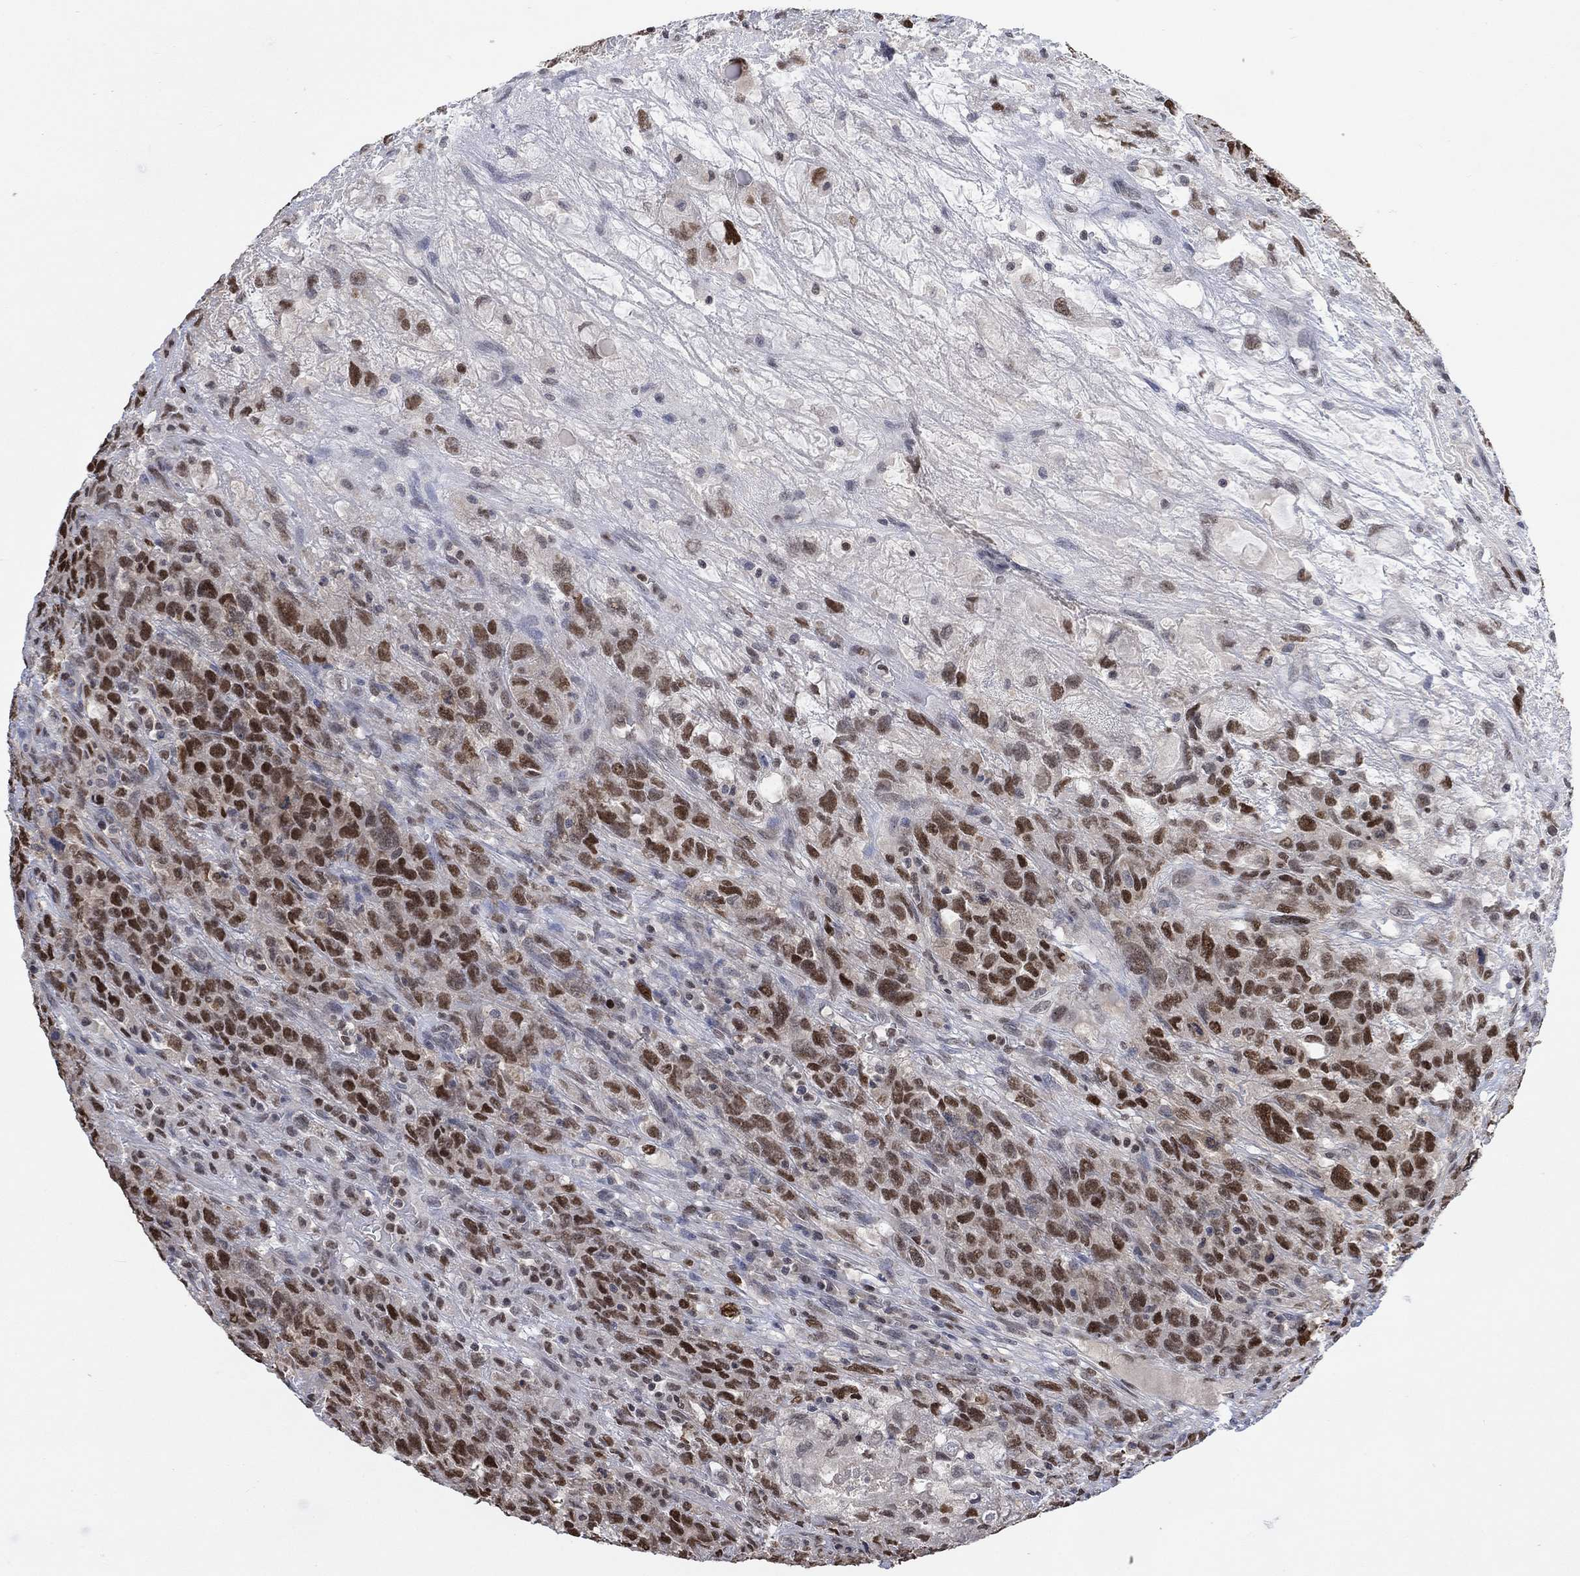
{"staining": {"intensity": "strong", "quantity": ">75%", "location": "cytoplasmic/membranous,nuclear"}, "tissue": "testis cancer", "cell_type": "Tumor cells", "image_type": "cancer", "snomed": [{"axis": "morphology", "description": "Seminoma, NOS"}, {"axis": "topography", "description": "Testis"}], "caption": "This image shows IHC staining of human testis cancer, with high strong cytoplasmic/membranous and nuclear expression in approximately >75% of tumor cells.", "gene": "RAD54L2", "patient": {"sex": "male", "age": 52}}